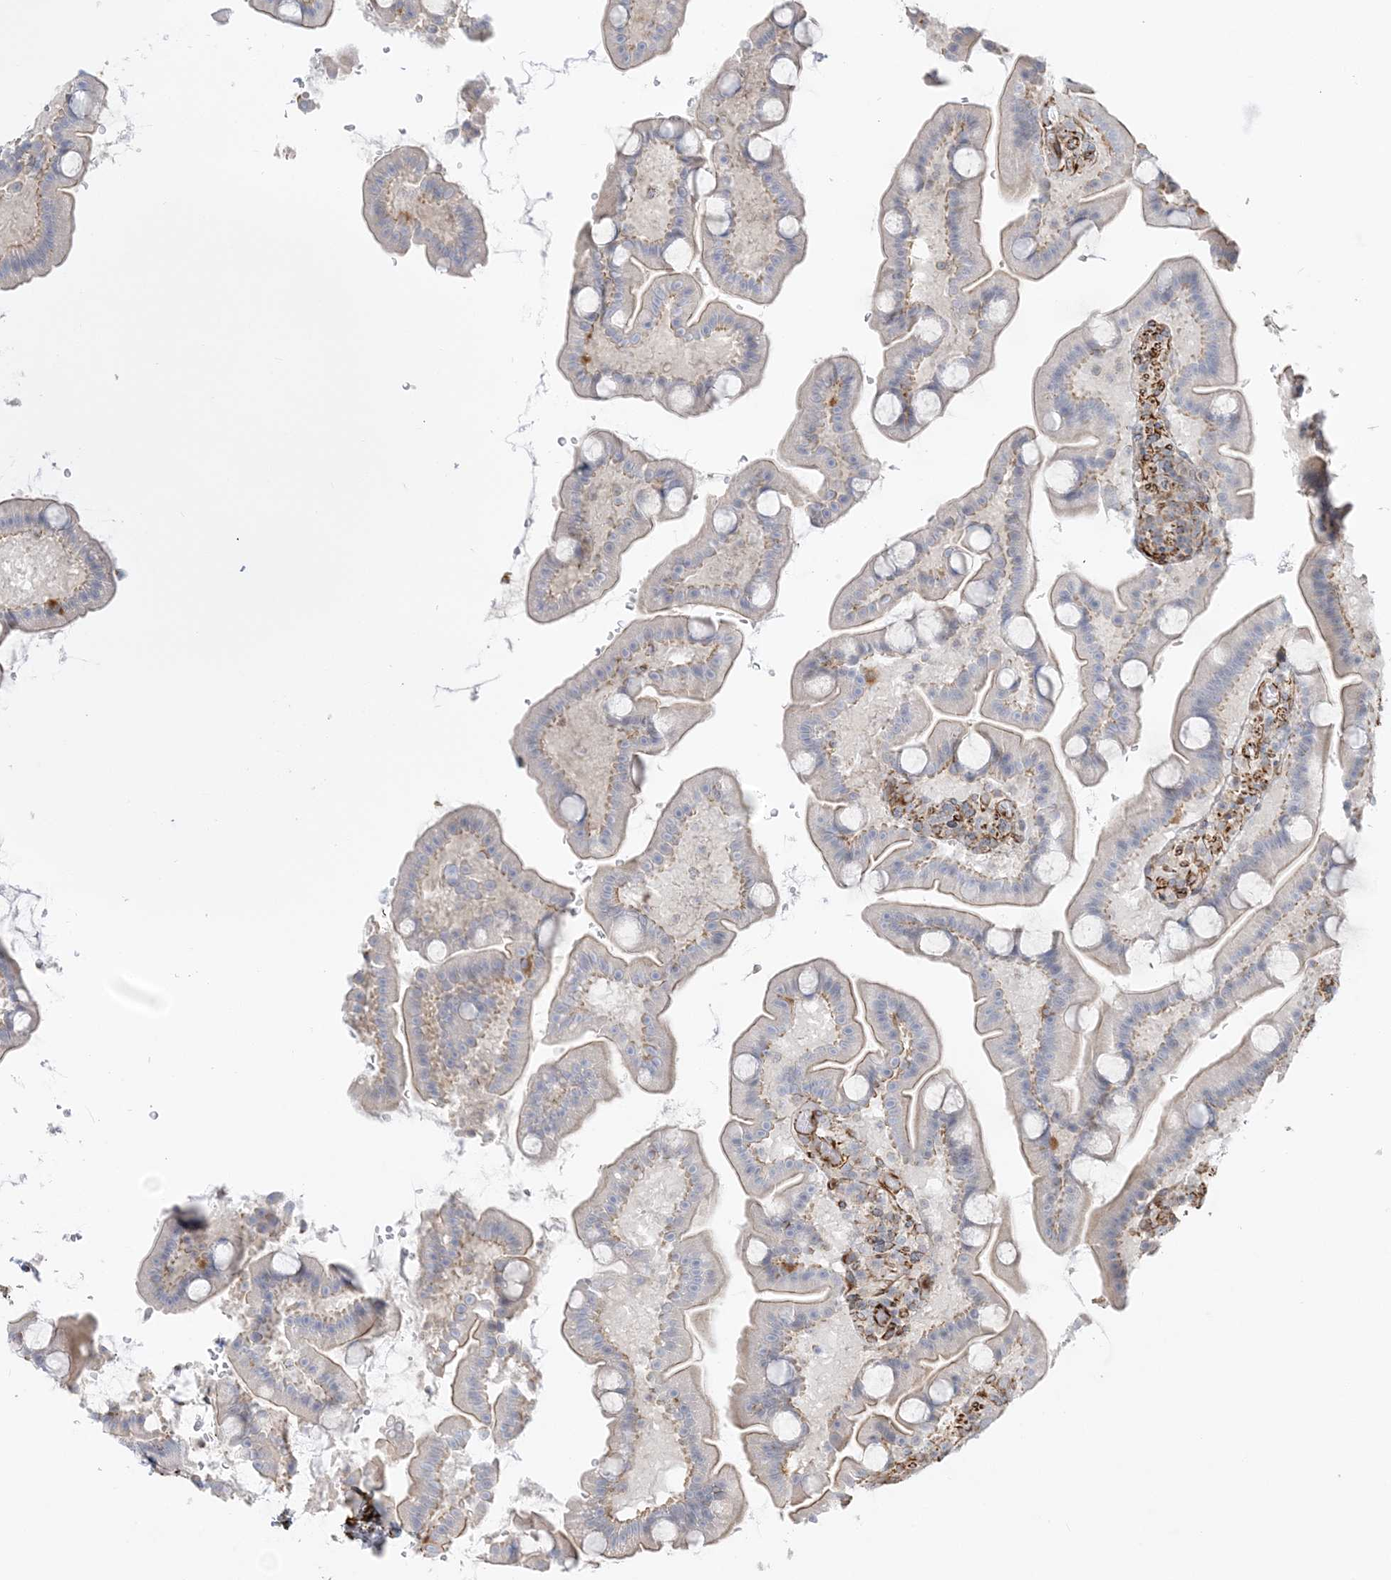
{"staining": {"intensity": "negative", "quantity": "none", "location": "none"}, "tissue": "duodenum", "cell_type": "Glandular cells", "image_type": "normal", "snomed": [{"axis": "morphology", "description": "Normal tissue, NOS"}, {"axis": "topography", "description": "Duodenum"}], "caption": "Immunohistochemical staining of normal duodenum displays no significant staining in glandular cells. (DAB IHC visualized using brightfield microscopy, high magnification).", "gene": "SCLT1", "patient": {"sex": "male", "age": 55}}